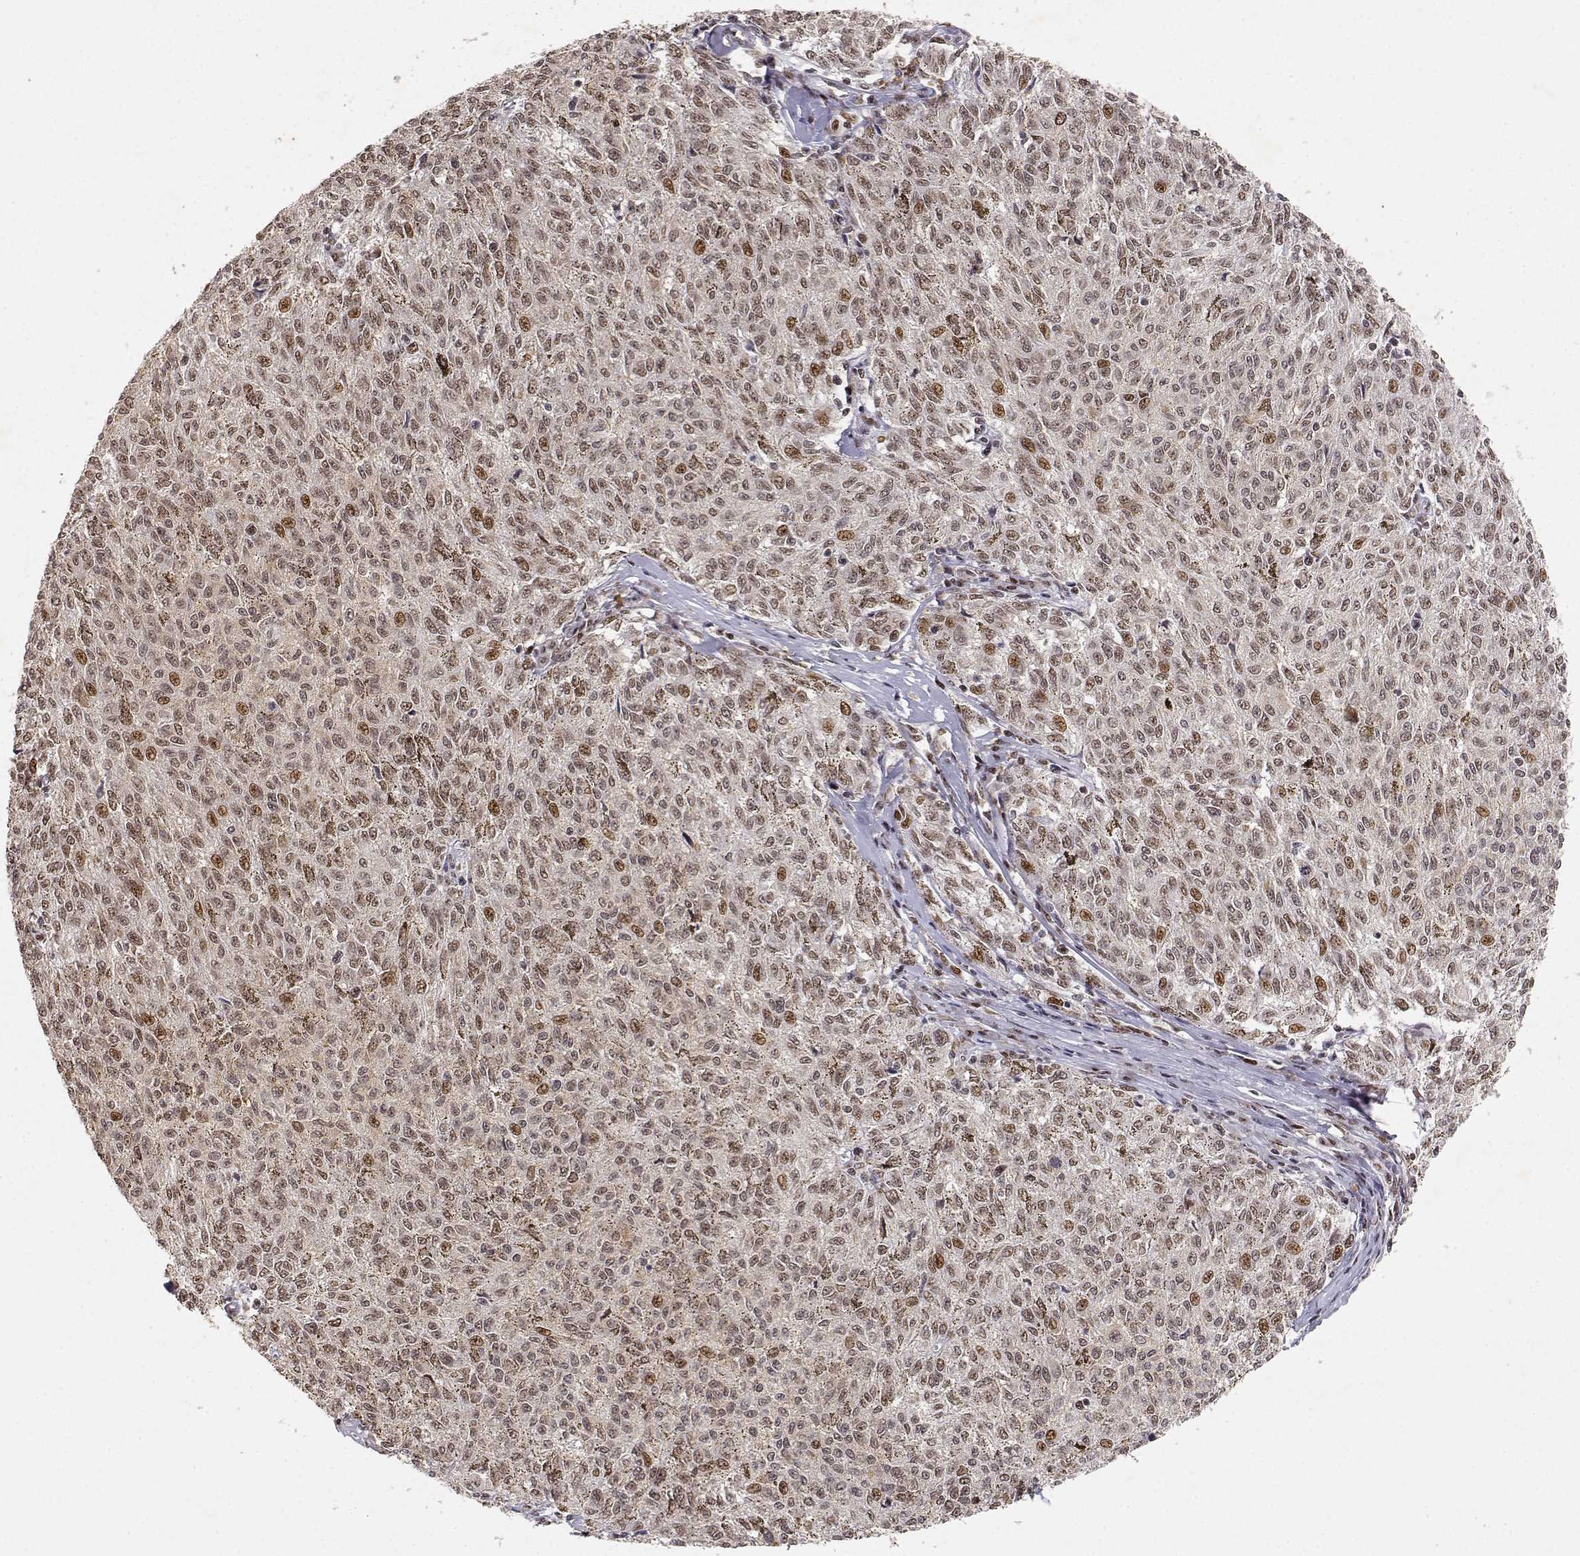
{"staining": {"intensity": "weak", "quantity": ">75%", "location": "nuclear"}, "tissue": "melanoma", "cell_type": "Tumor cells", "image_type": "cancer", "snomed": [{"axis": "morphology", "description": "Malignant melanoma, NOS"}, {"axis": "topography", "description": "Skin"}], "caption": "Melanoma stained with immunohistochemistry (IHC) demonstrates weak nuclear staining in approximately >75% of tumor cells. (DAB (3,3'-diaminobenzidine) = brown stain, brightfield microscopy at high magnification).", "gene": "RSF1", "patient": {"sex": "female", "age": 72}}